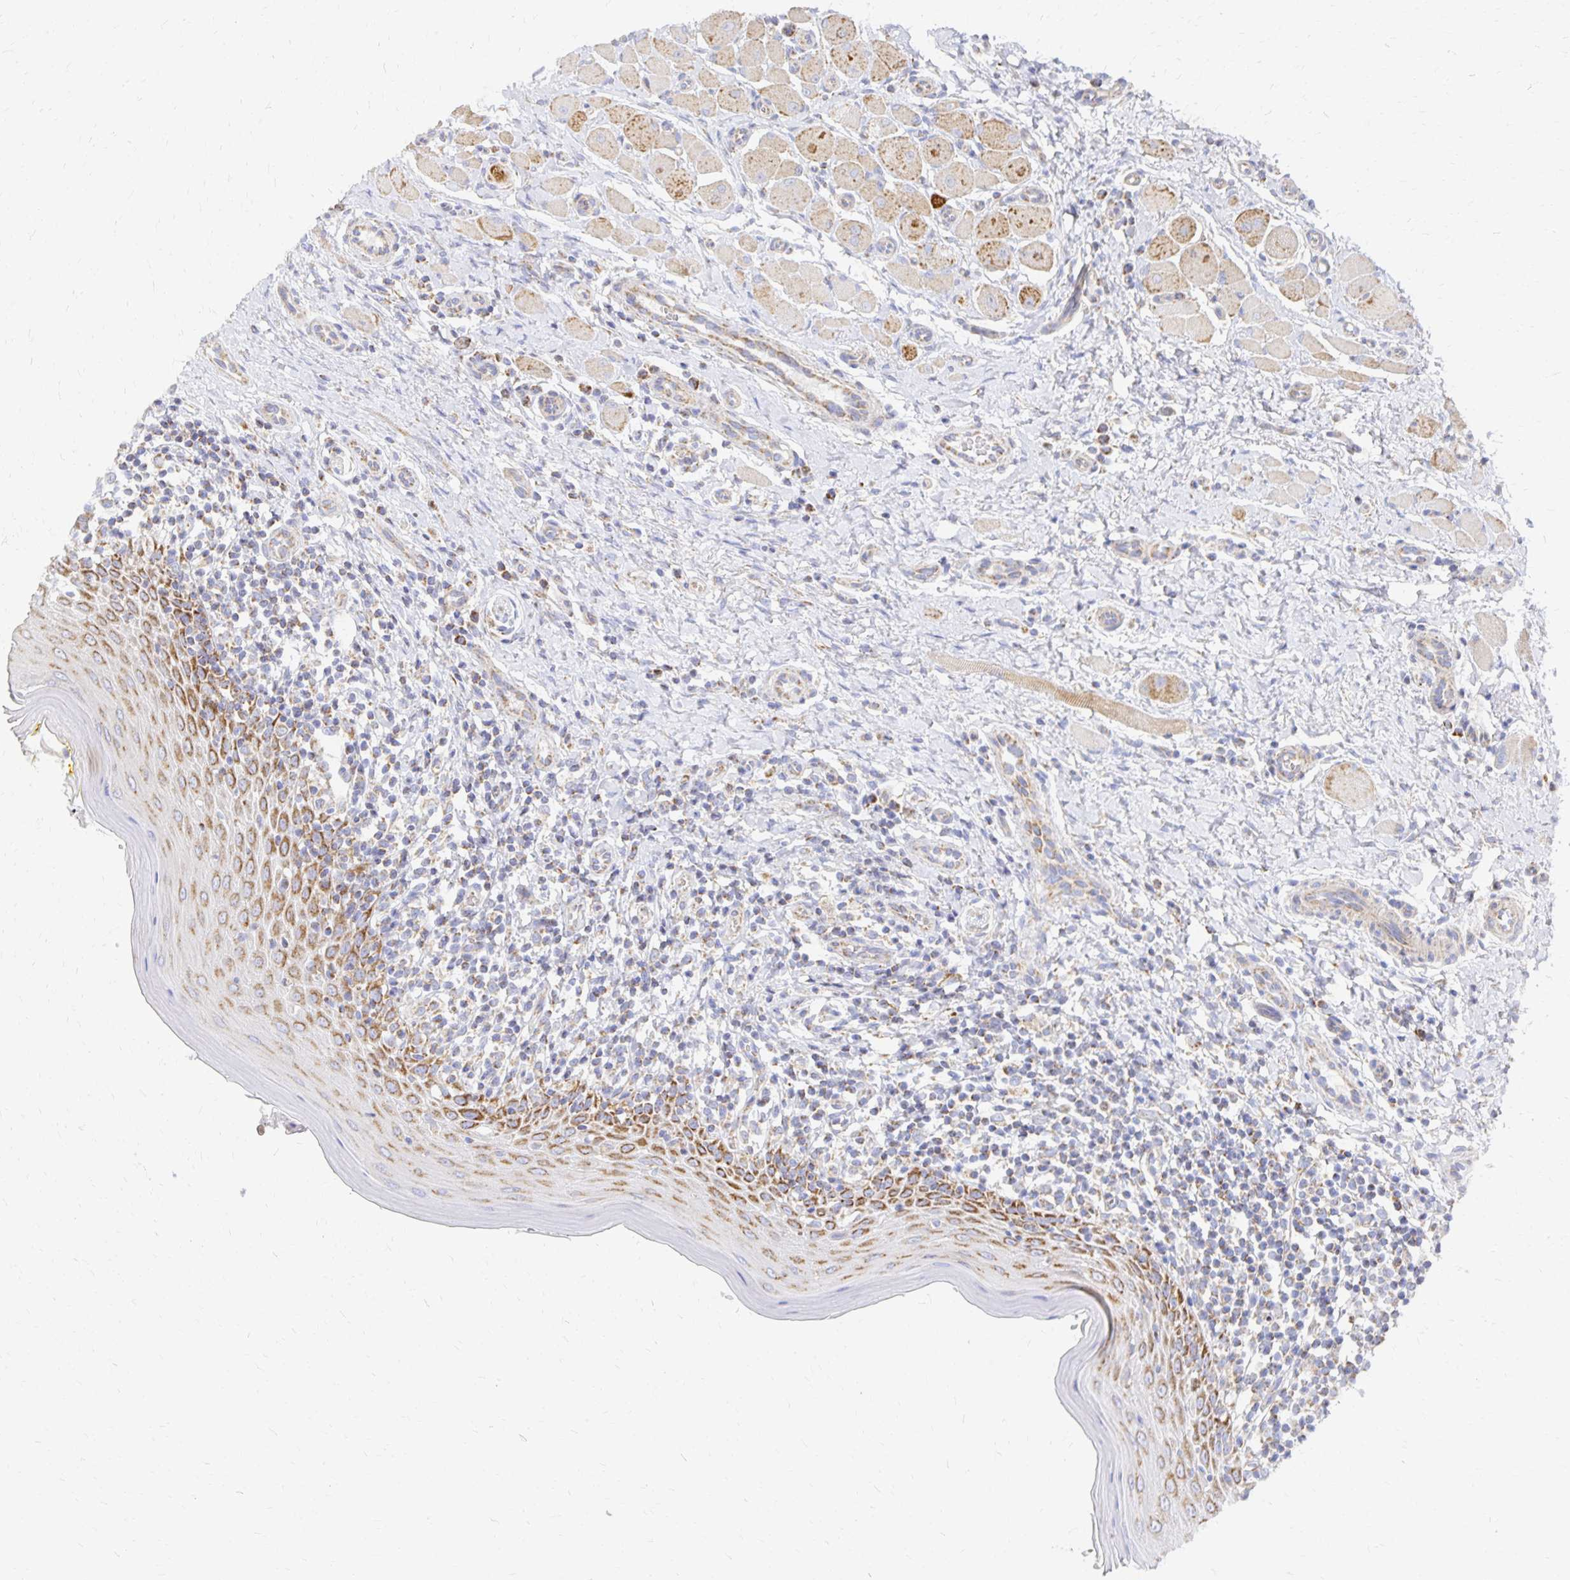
{"staining": {"intensity": "moderate", "quantity": ">75%", "location": "cytoplasmic/membranous"}, "tissue": "oral mucosa", "cell_type": "Squamous epithelial cells", "image_type": "normal", "snomed": [{"axis": "morphology", "description": "Normal tissue, NOS"}, {"axis": "topography", "description": "Oral tissue"}, {"axis": "topography", "description": "Tounge, NOS"}], "caption": "DAB (3,3'-diaminobenzidine) immunohistochemical staining of benign human oral mucosa exhibits moderate cytoplasmic/membranous protein positivity in about >75% of squamous epithelial cells. Immunohistochemistry (ihc) stains the protein of interest in brown and the nuclei are stained blue.", "gene": "STOML2", "patient": {"sex": "female", "age": 58}}